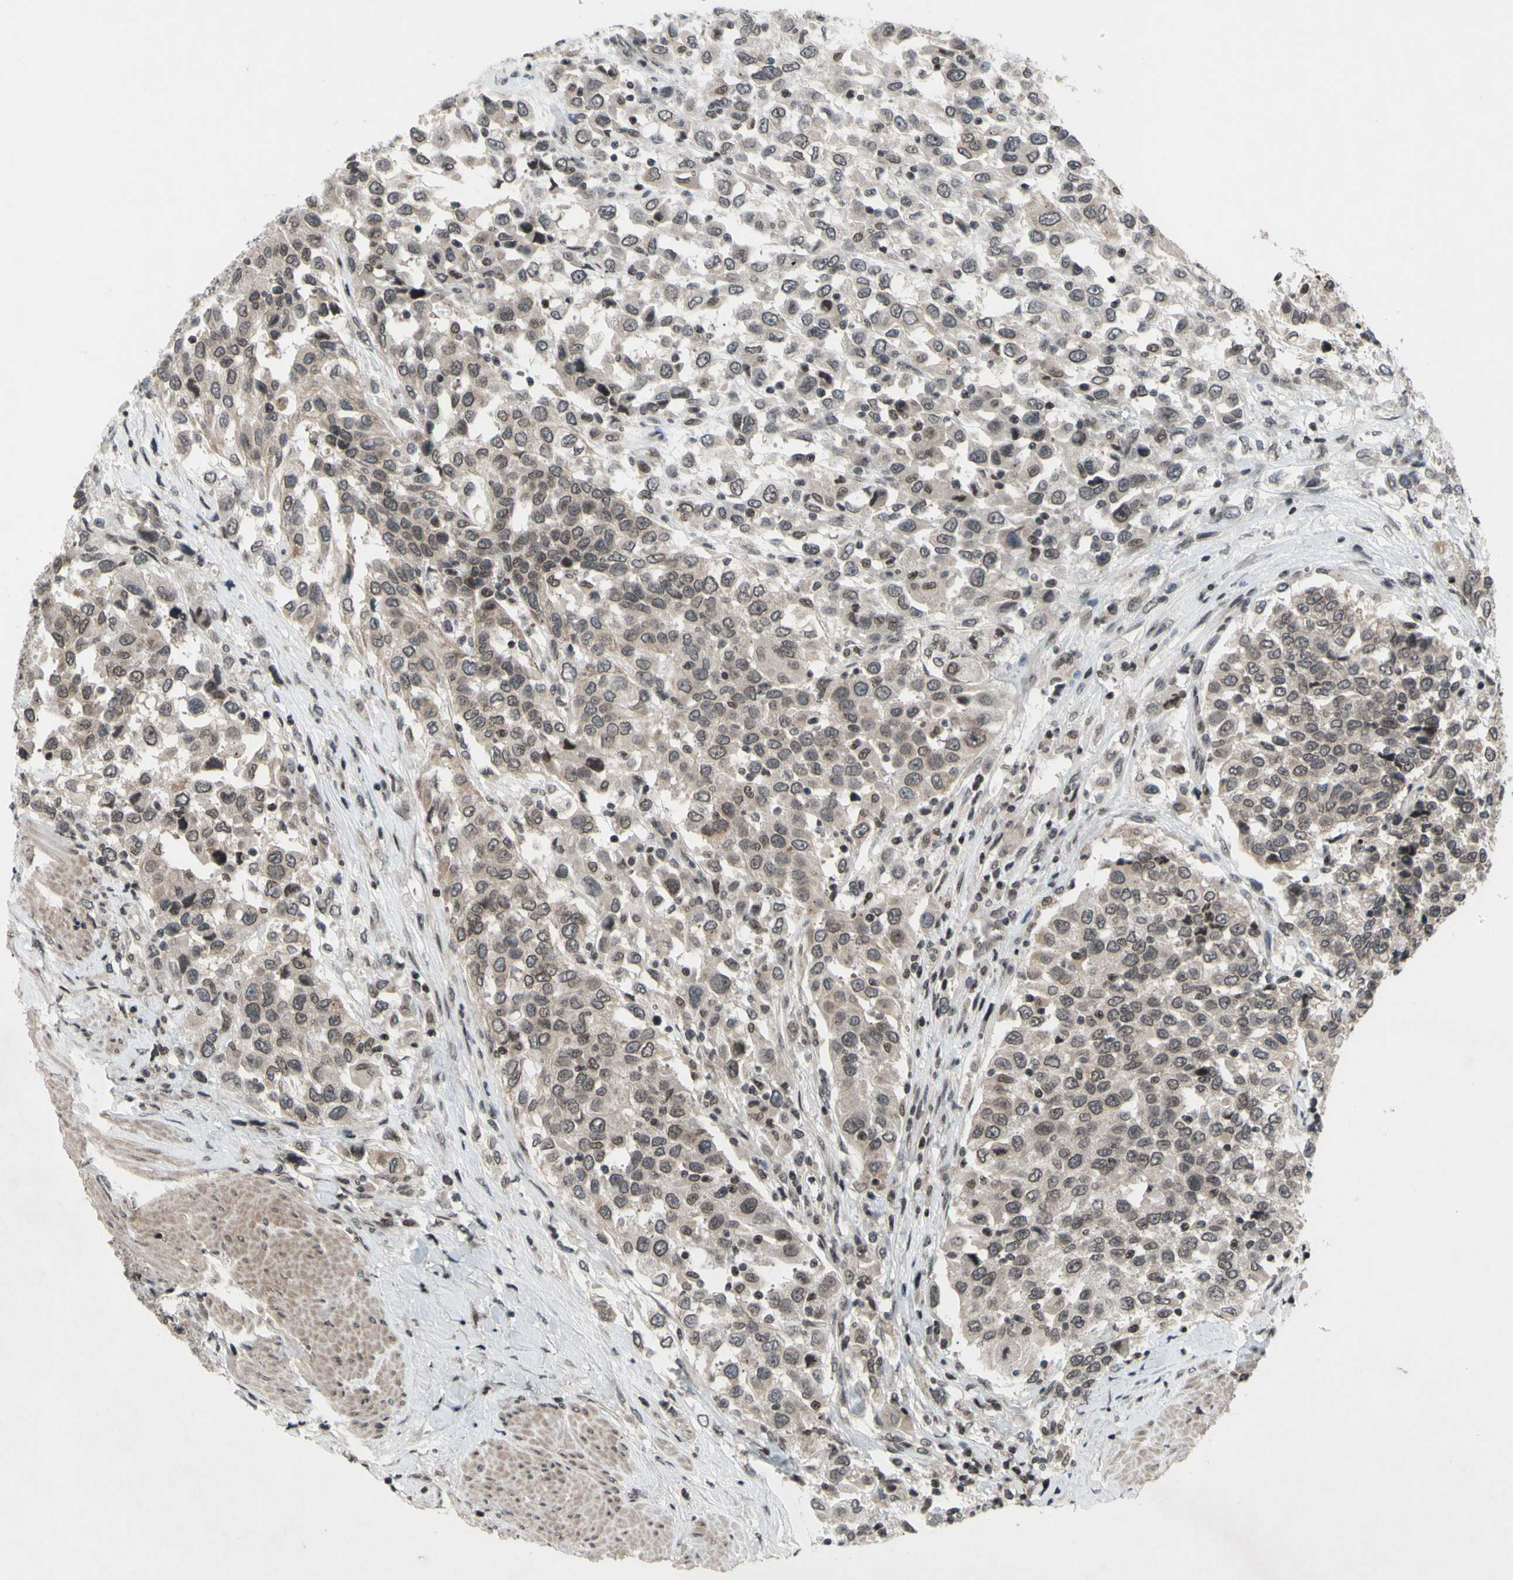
{"staining": {"intensity": "weak", "quantity": "25%-75%", "location": "nuclear"}, "tissue": "urothelial cancer", "cell_type": "Tumor cells", "image_type": "cancer", "snomed": [{"axis": "morphology", "description": "Urothelial carcinoma, High grade"}, {"axis": "topography", "description": "Urinary bladder"}], "caption": "A high-resolution micrograph shows immunohistochemistry (IHC) staining of urothelial carcinoma (high-grade), which shows weak nuclear positivity in approximately 25%-75% of tumor cells. Nuclei are stained in blue.", "gene": "XPO1", "patient": {"sex": "female", "age": 80}}